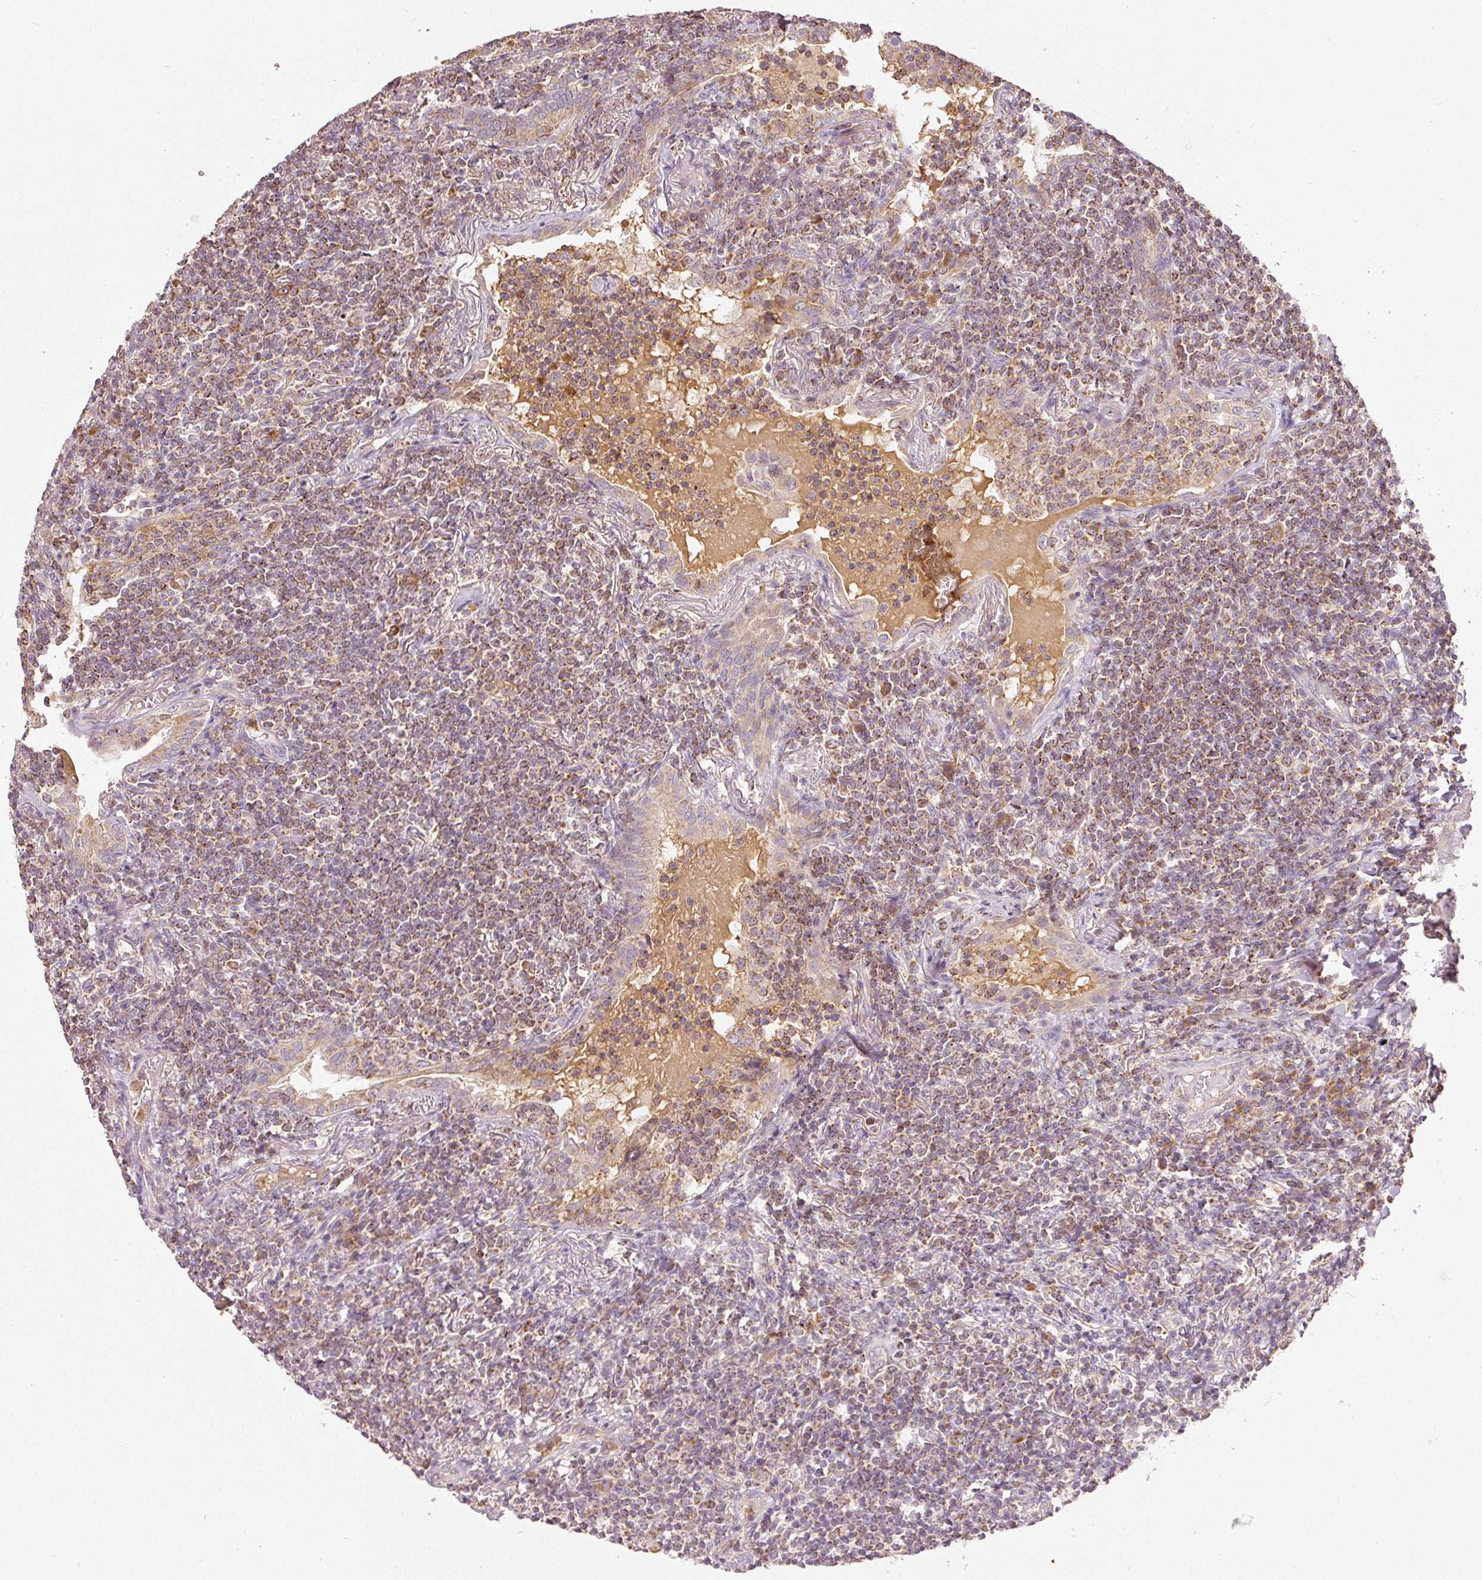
{"staining": {"intensity": "moderate", "quantity": ">75%", "location": "cytoplasmic/membranous"}, "tissue": "lymphoma", "cell_type": "Tumor cells", "image_type": "cancer", "snomed": [{"axis": "morphology", "description": "Malignant lymphoma, non-Hodgkin's type, Low grade"}, {"axis": "topography", "description": "Lung"}], "caption": "Immunohistochemistry (IHC) (DAB (3,3'-diaminobenzidine)) staining of lymphoma demonstrates moderate cytoplasmic/membranous protein staining in approximately >75% of tumor cells. The protein is shown in brown color, while the nuclei are stained blue.", "gene": "PSENEN", "patient": {"sex": "female", "age": 71}}